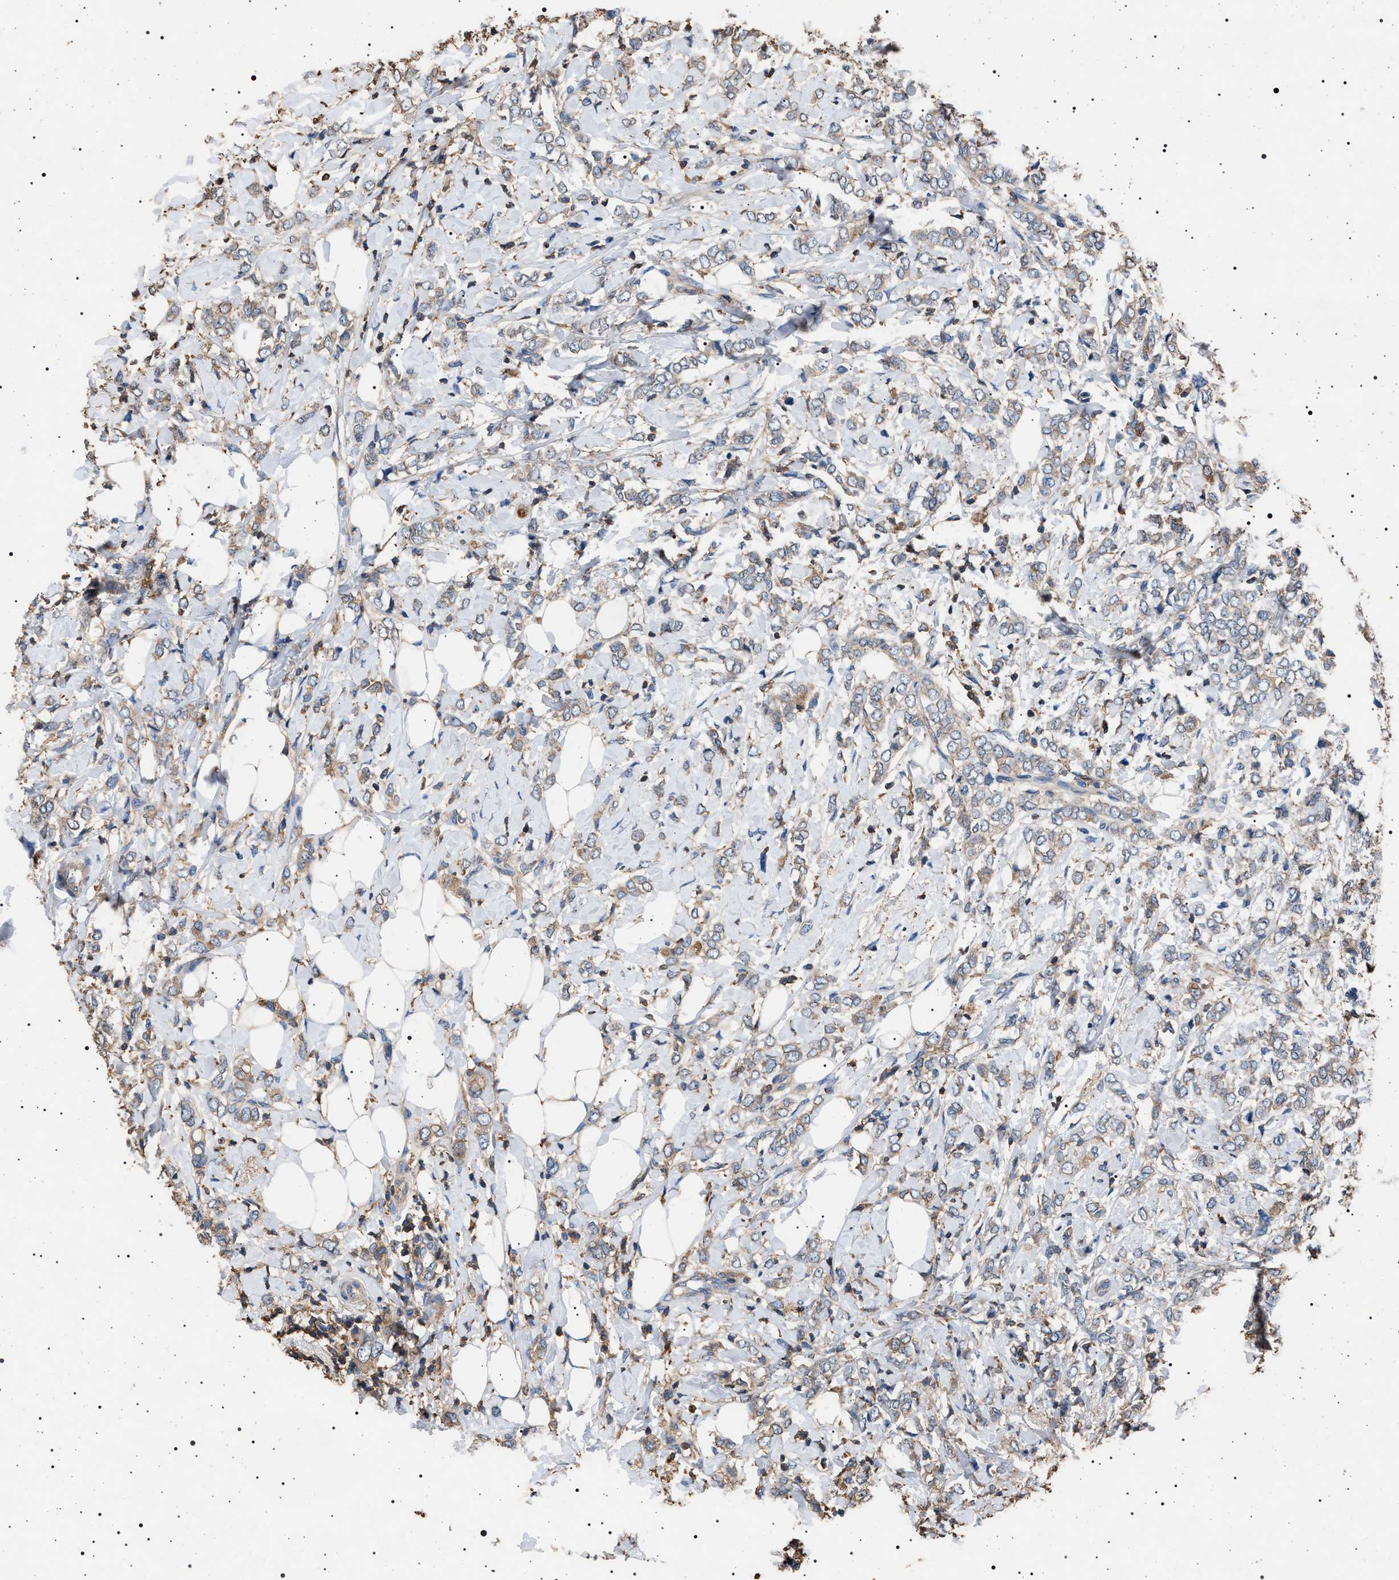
{"staining": {"intensity": "weak", "quantity": ">75%", "location": "cytoplasmic/membranous"}, "tissue": "breast cancer", "cell_type": "Tumor cells", "image_type": "cancer", "snomed": [{"axis": "morphology", "description": "Normal tissue, NOS"}, {"axis": "morphology", "description": "Lobular carcinoma"}, {"axis": "topography", "description": "Breast"}], "caption": "A high-resolution image shows IHC staining of breast cancer, which demonstrates weak cytoplasmic/membranous staining in approximately >75% of tumor cells. Nuclei are stained in blue.", "gene": "SMAP2", "patient": {"sex": "female", "age": 47}}